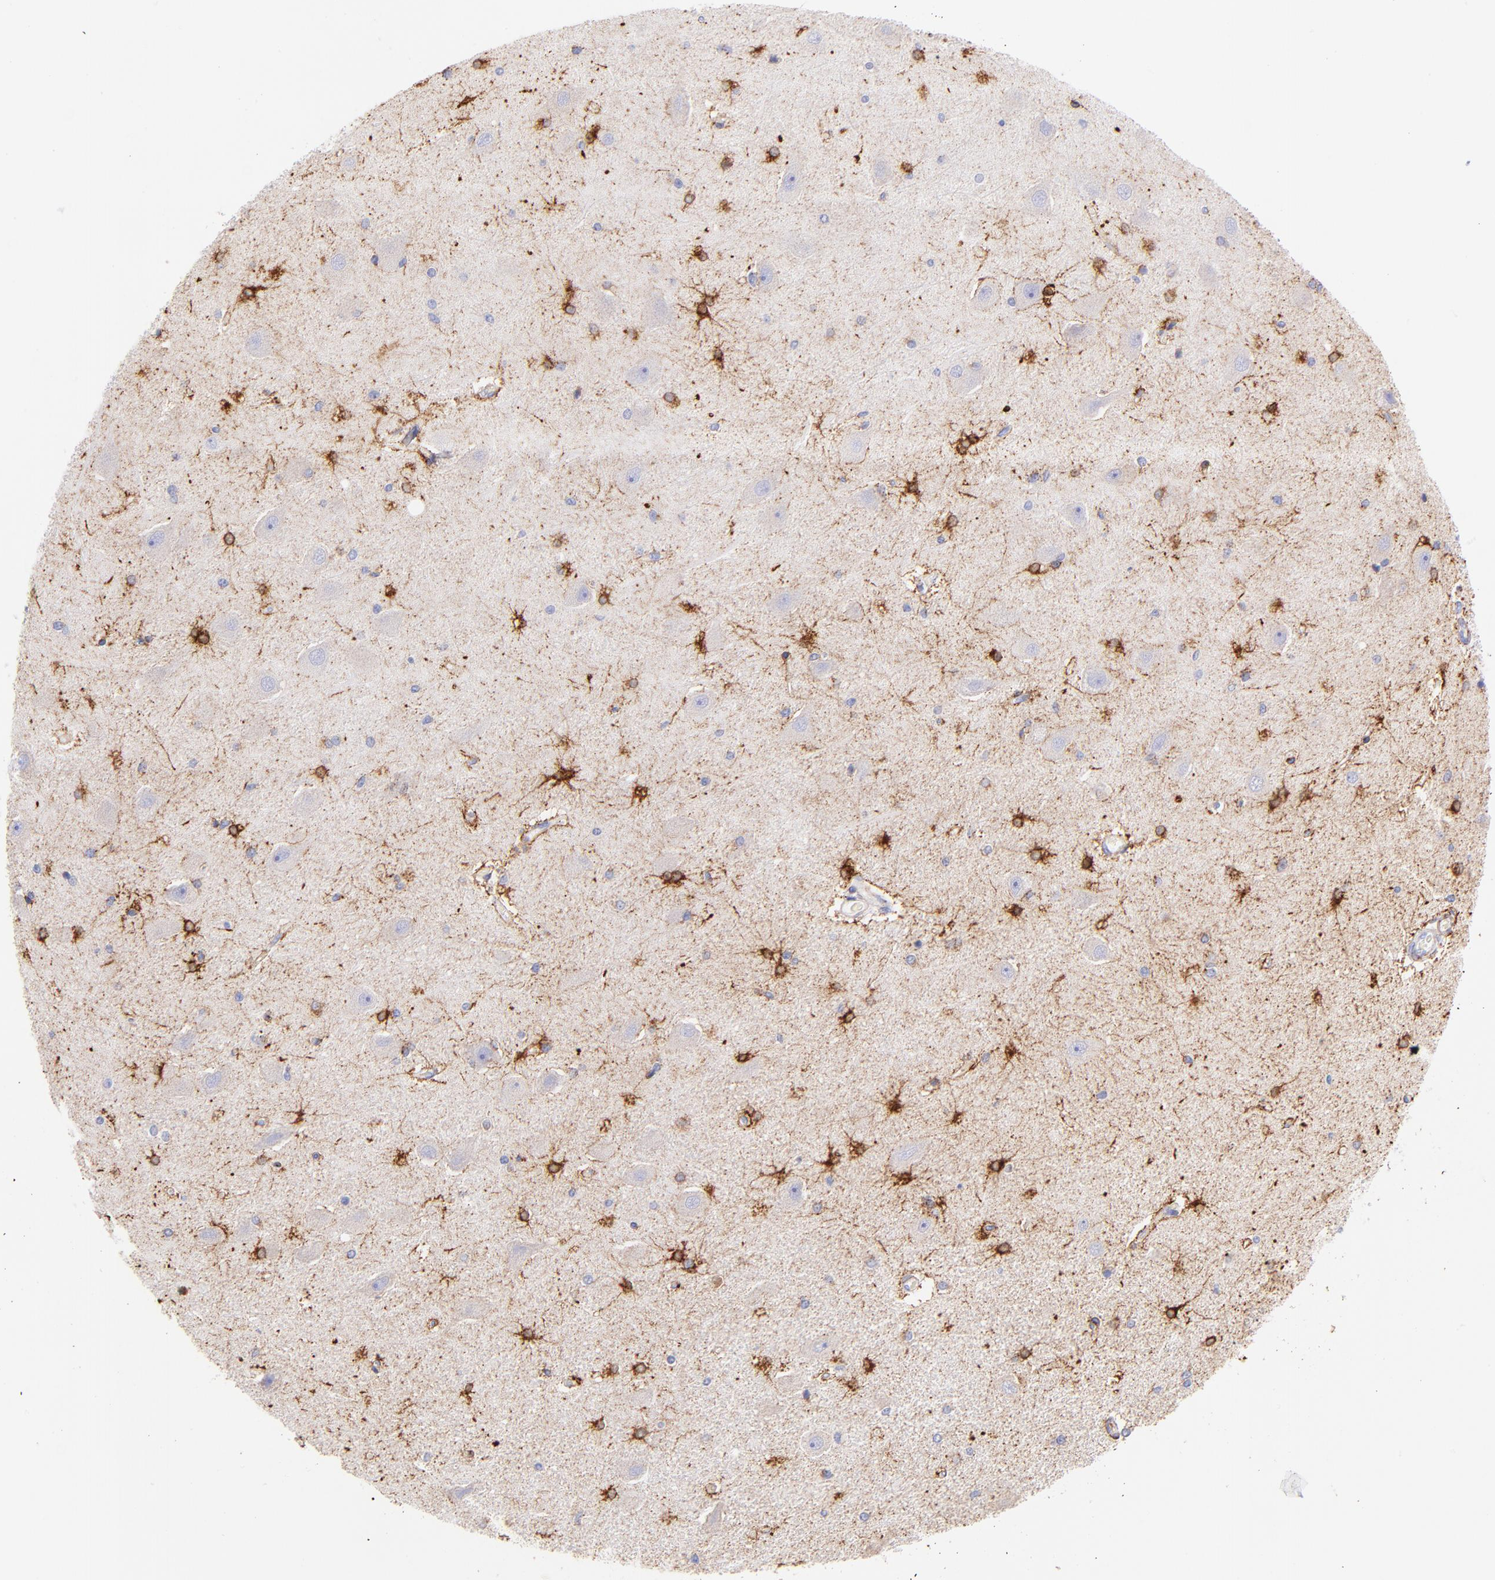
{"staining": {"intensity": "strong", "quantity": "<25%", "location": "cytoplasmic/membranous"}, "tissue": "hippocampus", "cell_type": "Glial cells", "image_type": "normal", "snomed": [{"axis": "morphology", "description": "Normal tissue, NOS"}, {"axis": "topography", "description": "Hippocampus"}], "caption": "Hippocampus stained with DAB (3,3'-diaminobenzidine) immunohistochemistry (IHC) exhibits medium levels of strong cytoplasmic/membranous expression in approximately <25% of glial cells.", "gene": "SPARC", "patient": {"sex": "female", "age": 54}}